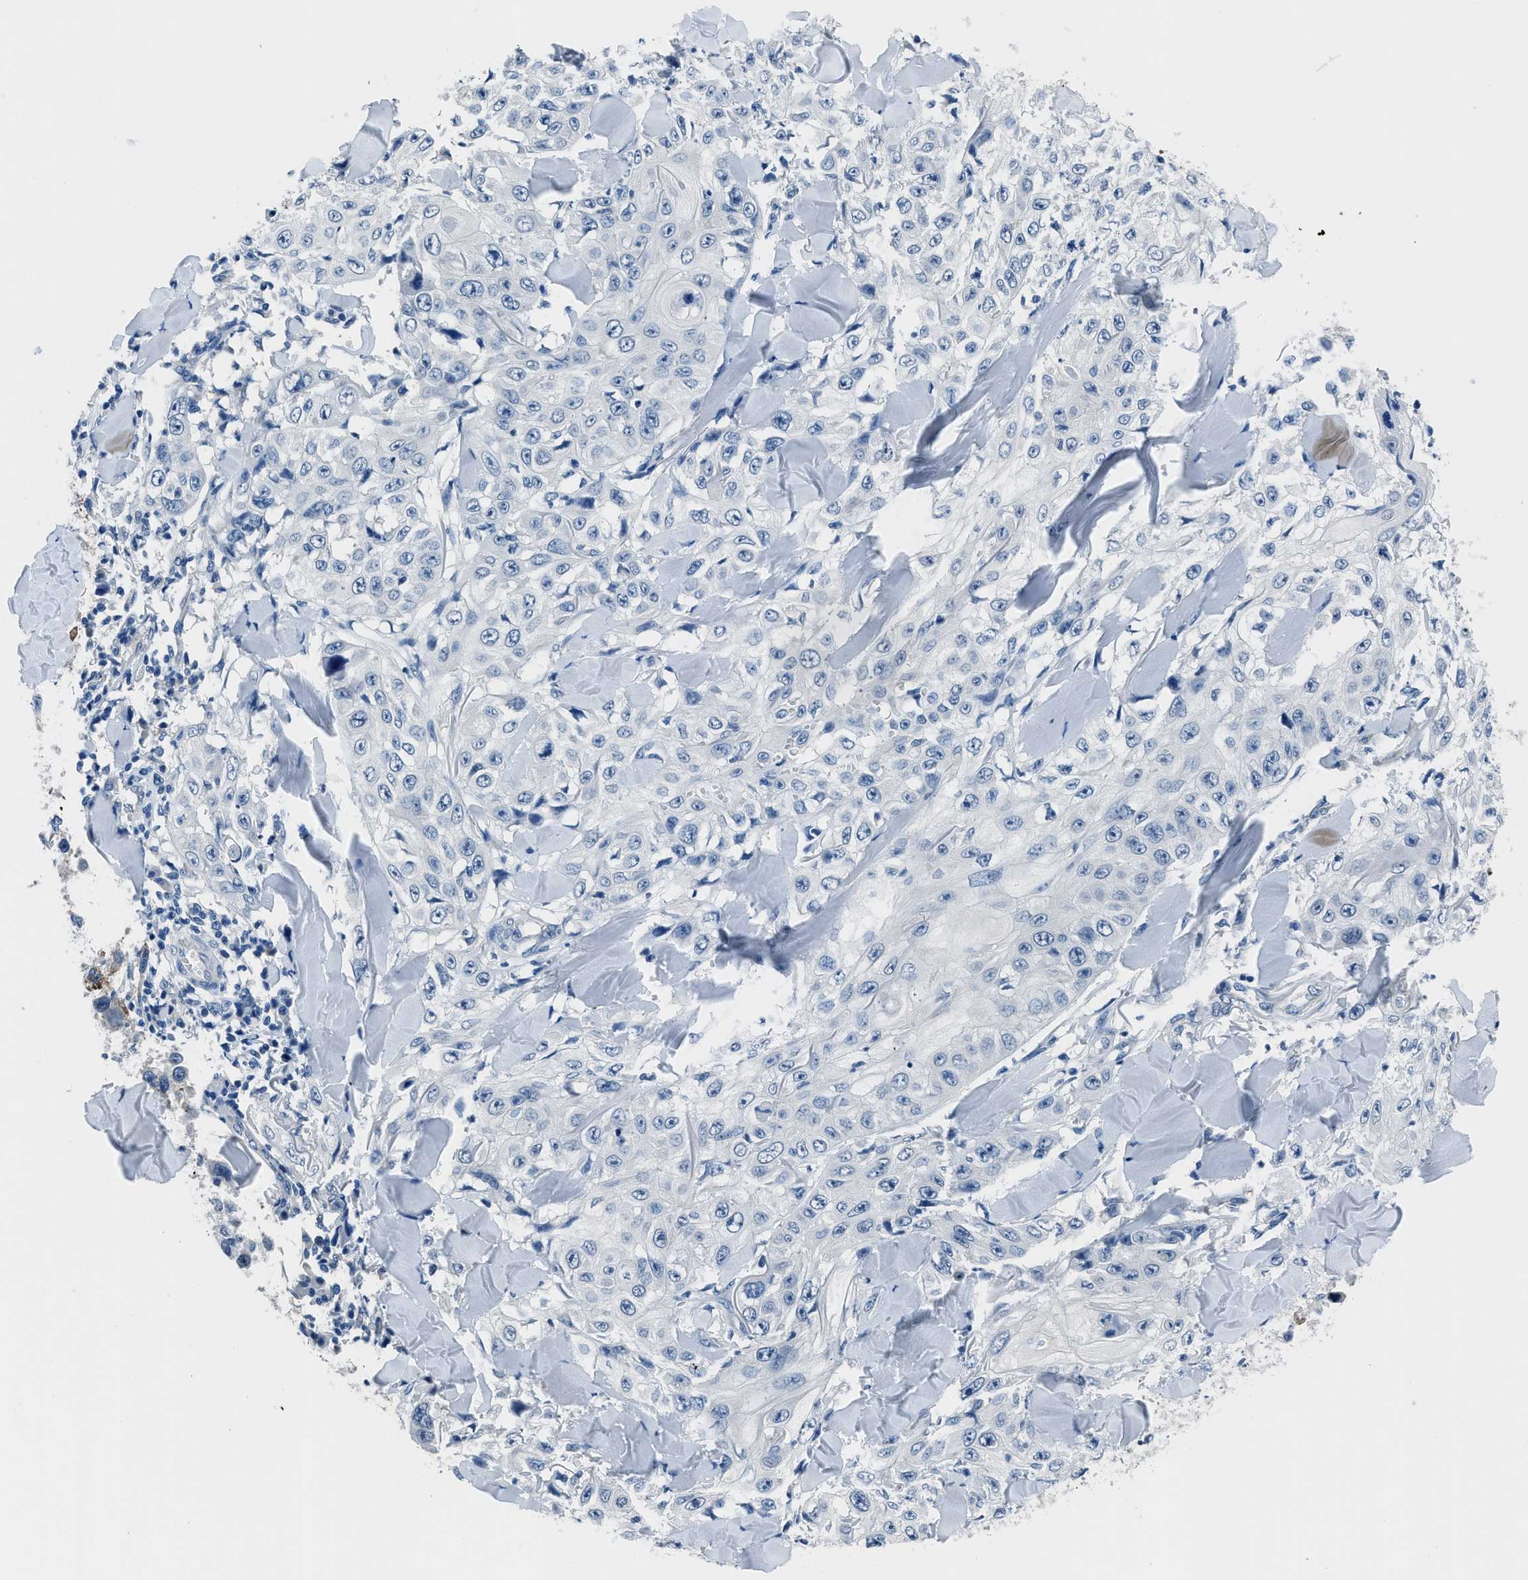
{"staining": {"intensity": "negative", "quantity": "none", "location": "none"}, "tissue": "skin cancer", "cell_type": "Tumor cells", "image_type": "cancer", "snomed": [{"axis": "morphology", "description": "Squamous cell carcinoma, NOS"}, {"axis": "topography", "description": "Skin"}], "caption": "Tumor cells show no significant protein positivity in skin cancer (squamous cell carcinoma).", "gene": "GJA3", "patient": {"sex": "male", "age": 86}}